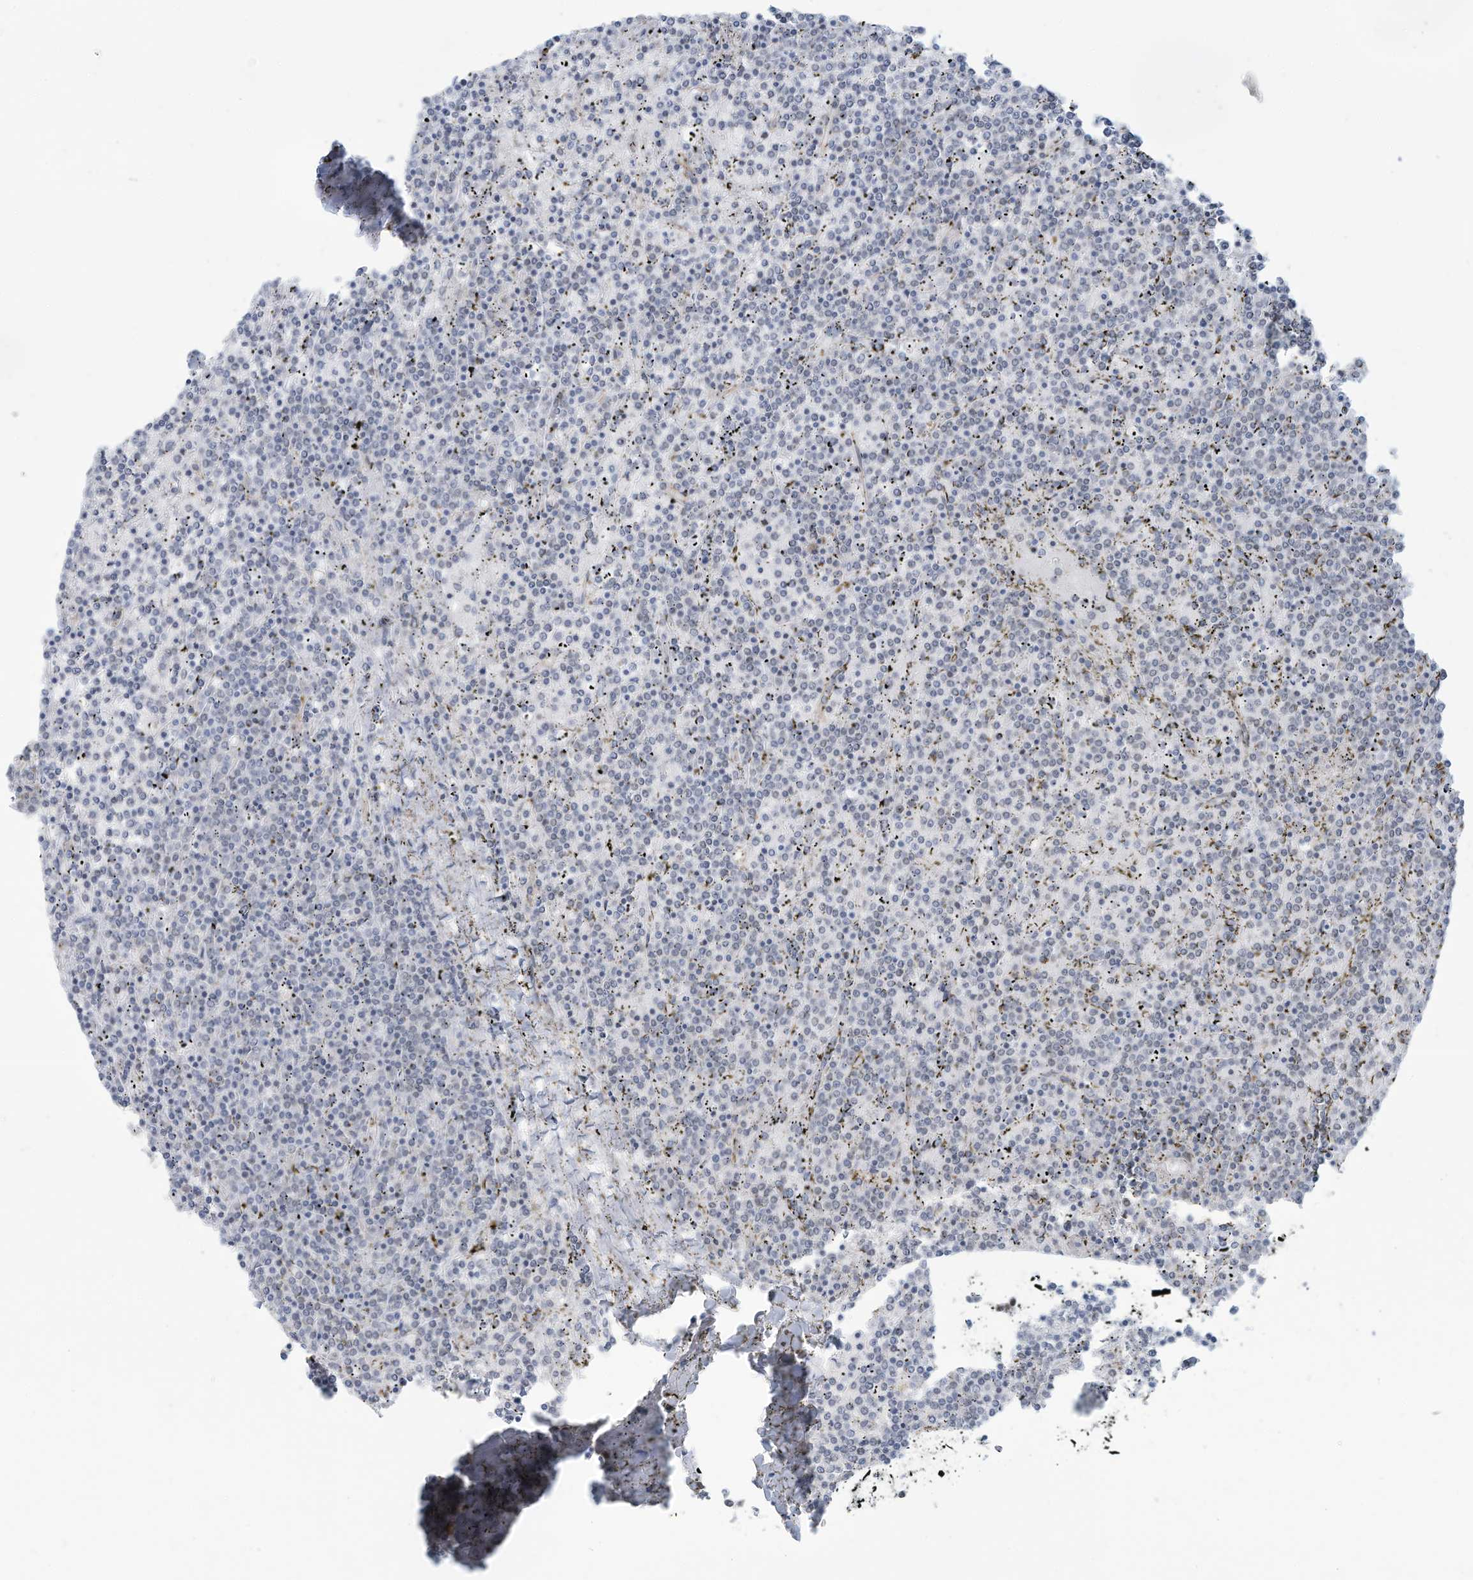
{"staining": {"intensity": "negative", "quantity": "none", "location": "none"}, "tissue": "lymphoma", "cell_type": "Tumor cells", "image_type": "cancer", "snomed": [{"axis": "morphology", "description": "Malignant lymphoma, non-Hodgkin's type, Low grade"}, {"axis": "topography", "description": "Spleen"}], "caption": "Lymphoma stained for a protein using immunohistochemistry displays no staining tumor cells.", "gene": "SARNP", "patient": {"sex": "female", "age": 19}}